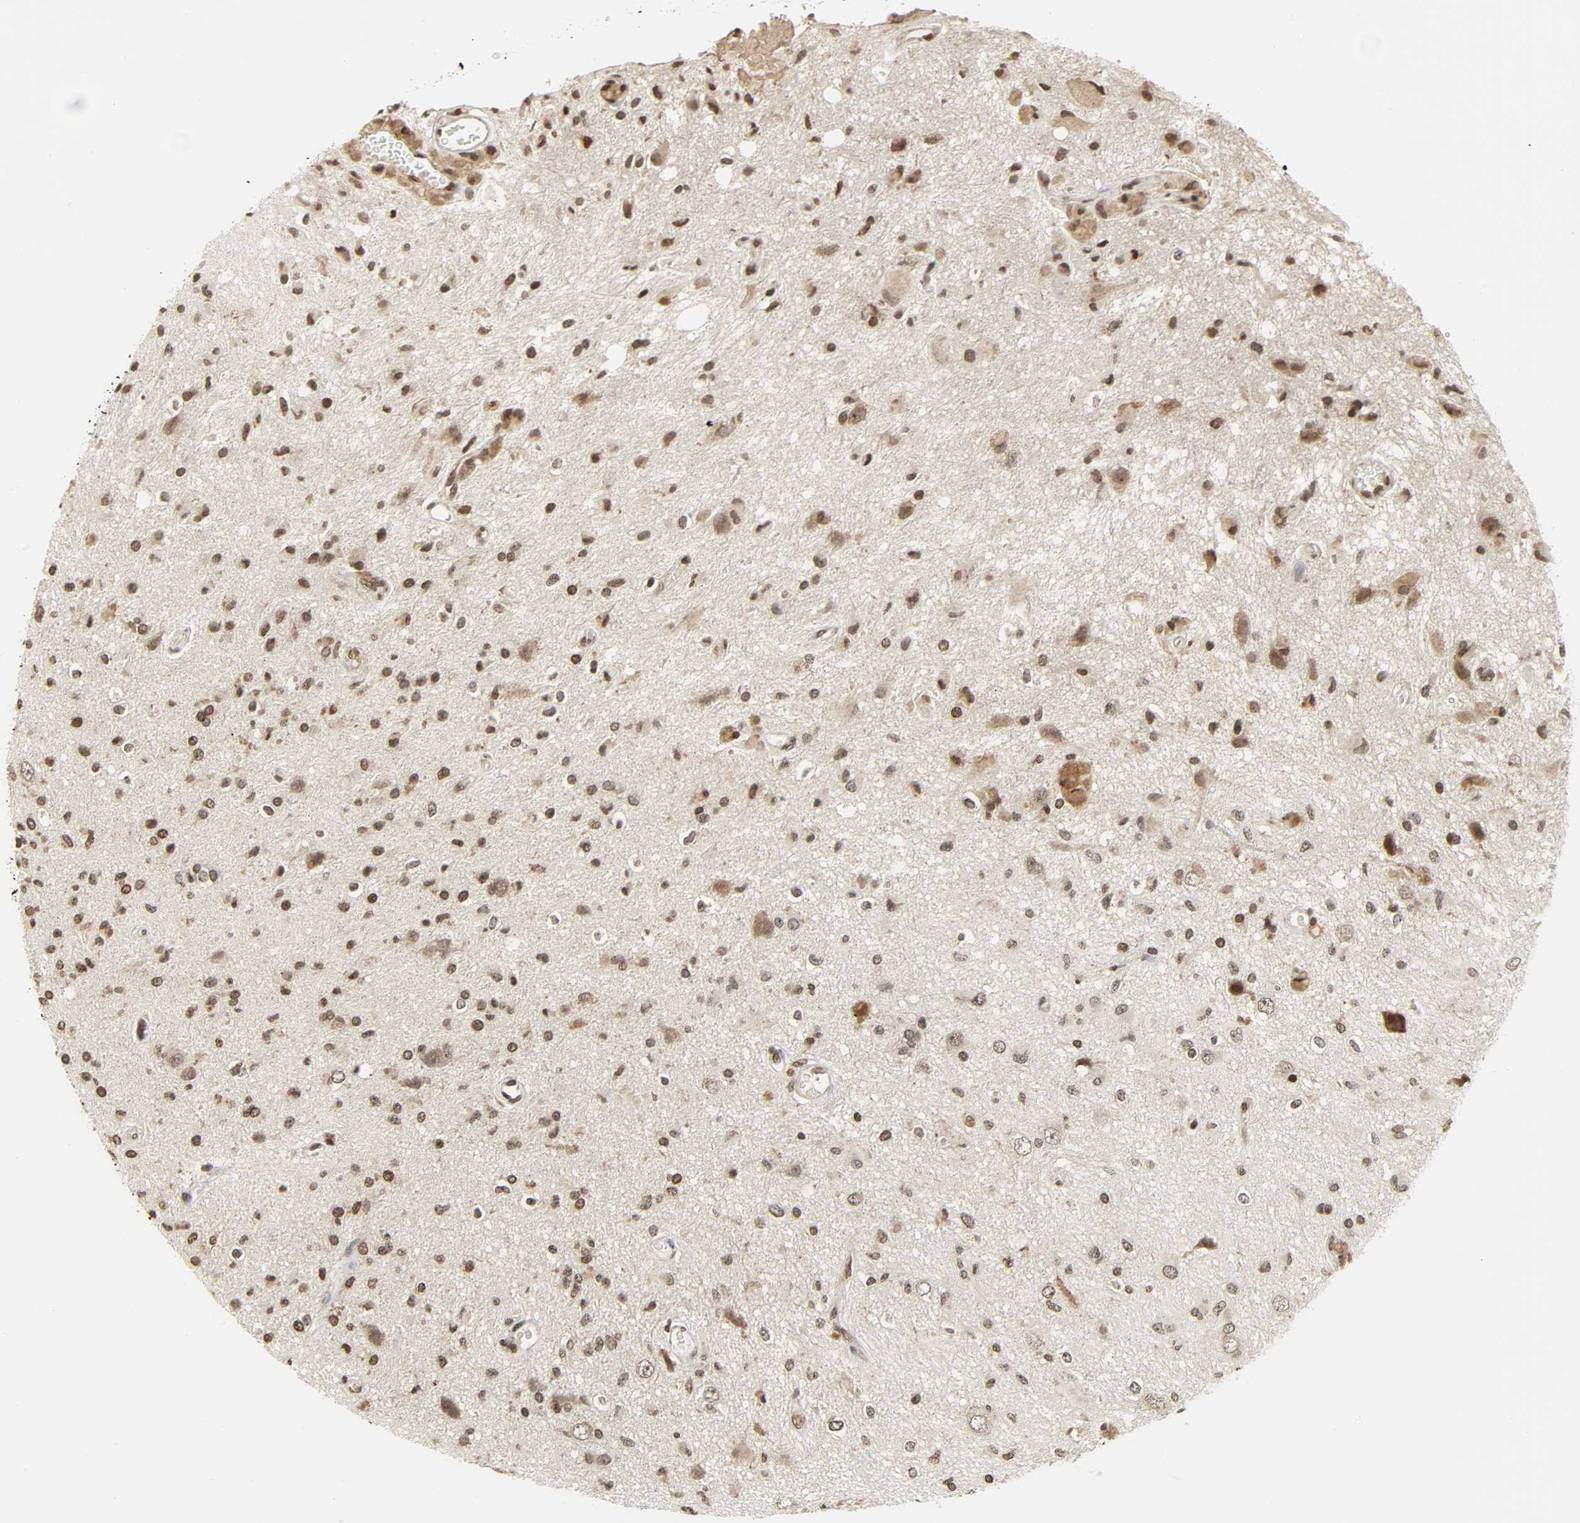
{"staining": {"intensity": "moderate", "quantity": "25%-75%", "location": "nuclear"}, "tissue": "glioma", "cell_type": "Tumor cells", "image_type": "cancer", "snomed": [{"axis": "morphology", "description": "Glioma, malignant, High grade"}, {"axis": "topography", "description": "Brain"}], "caption": "IHC image of human glioma stained for a protein (brown), which exhibits medium levels of moderate nuclear positivity in approximately 25%-75% of tumor cells.", "gene": "XRCC1", "patient": {"sex": "male", "age": 47}}